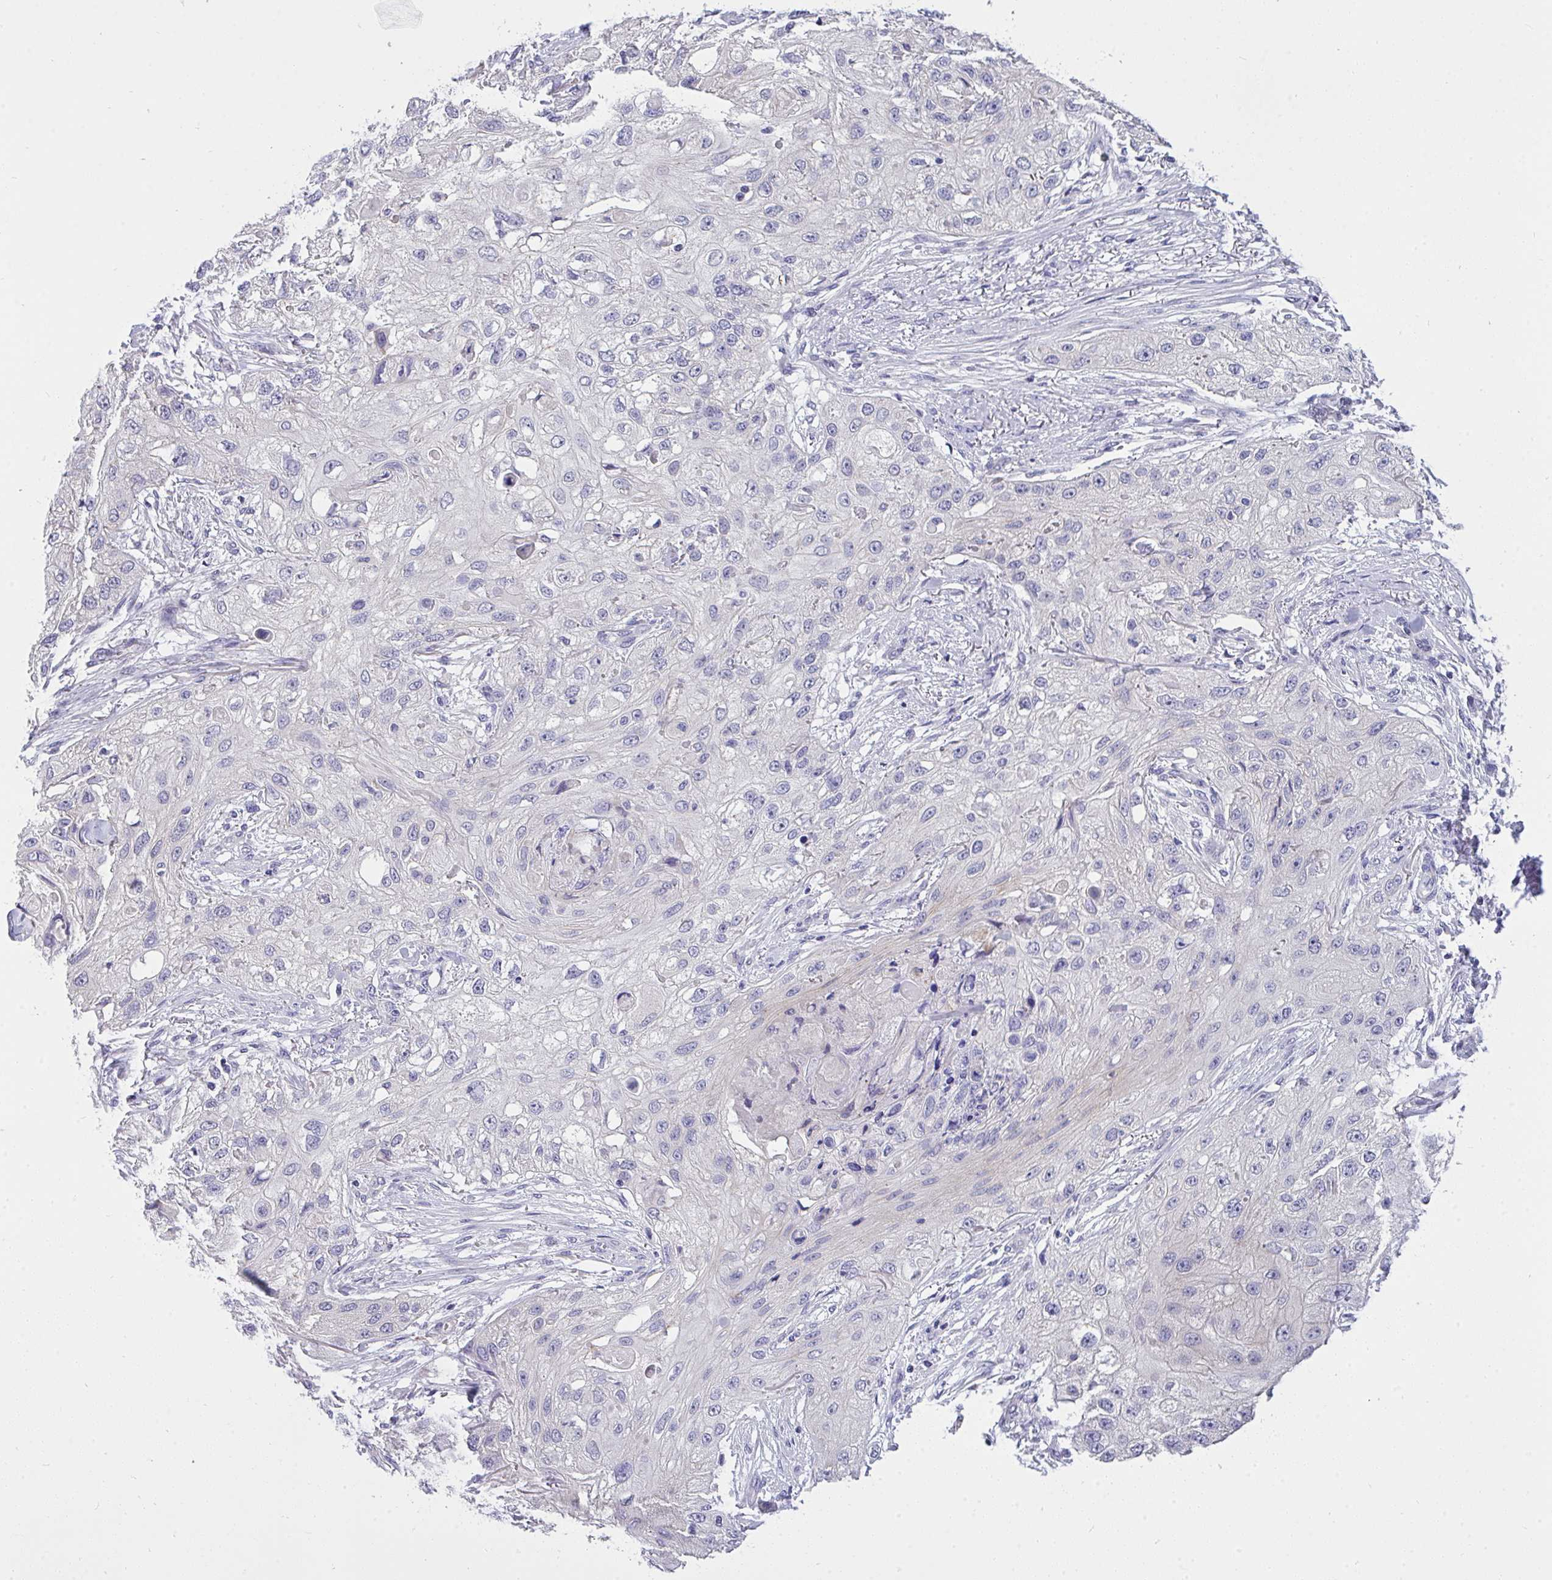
{"staining": {"intensity": "negative", "quantity": "none", "location": "none"}, "tissue": "skin cancer", "cell_type": "Tumor cells", "image_type": "cancer", "snomed": [{"axis": "morphology", "description": "Squamous cell carcinoma, NOS"}, {"axis": "topography", "description": "Skin"}, {"axis": "topography", "description": "Vulva"}], "caption": "Tumor cells are negative for protein expression in human squamous cell carcinoma (skin).", "gene": "VGLL3", "patient": {"sex": "female", "age": 86}}